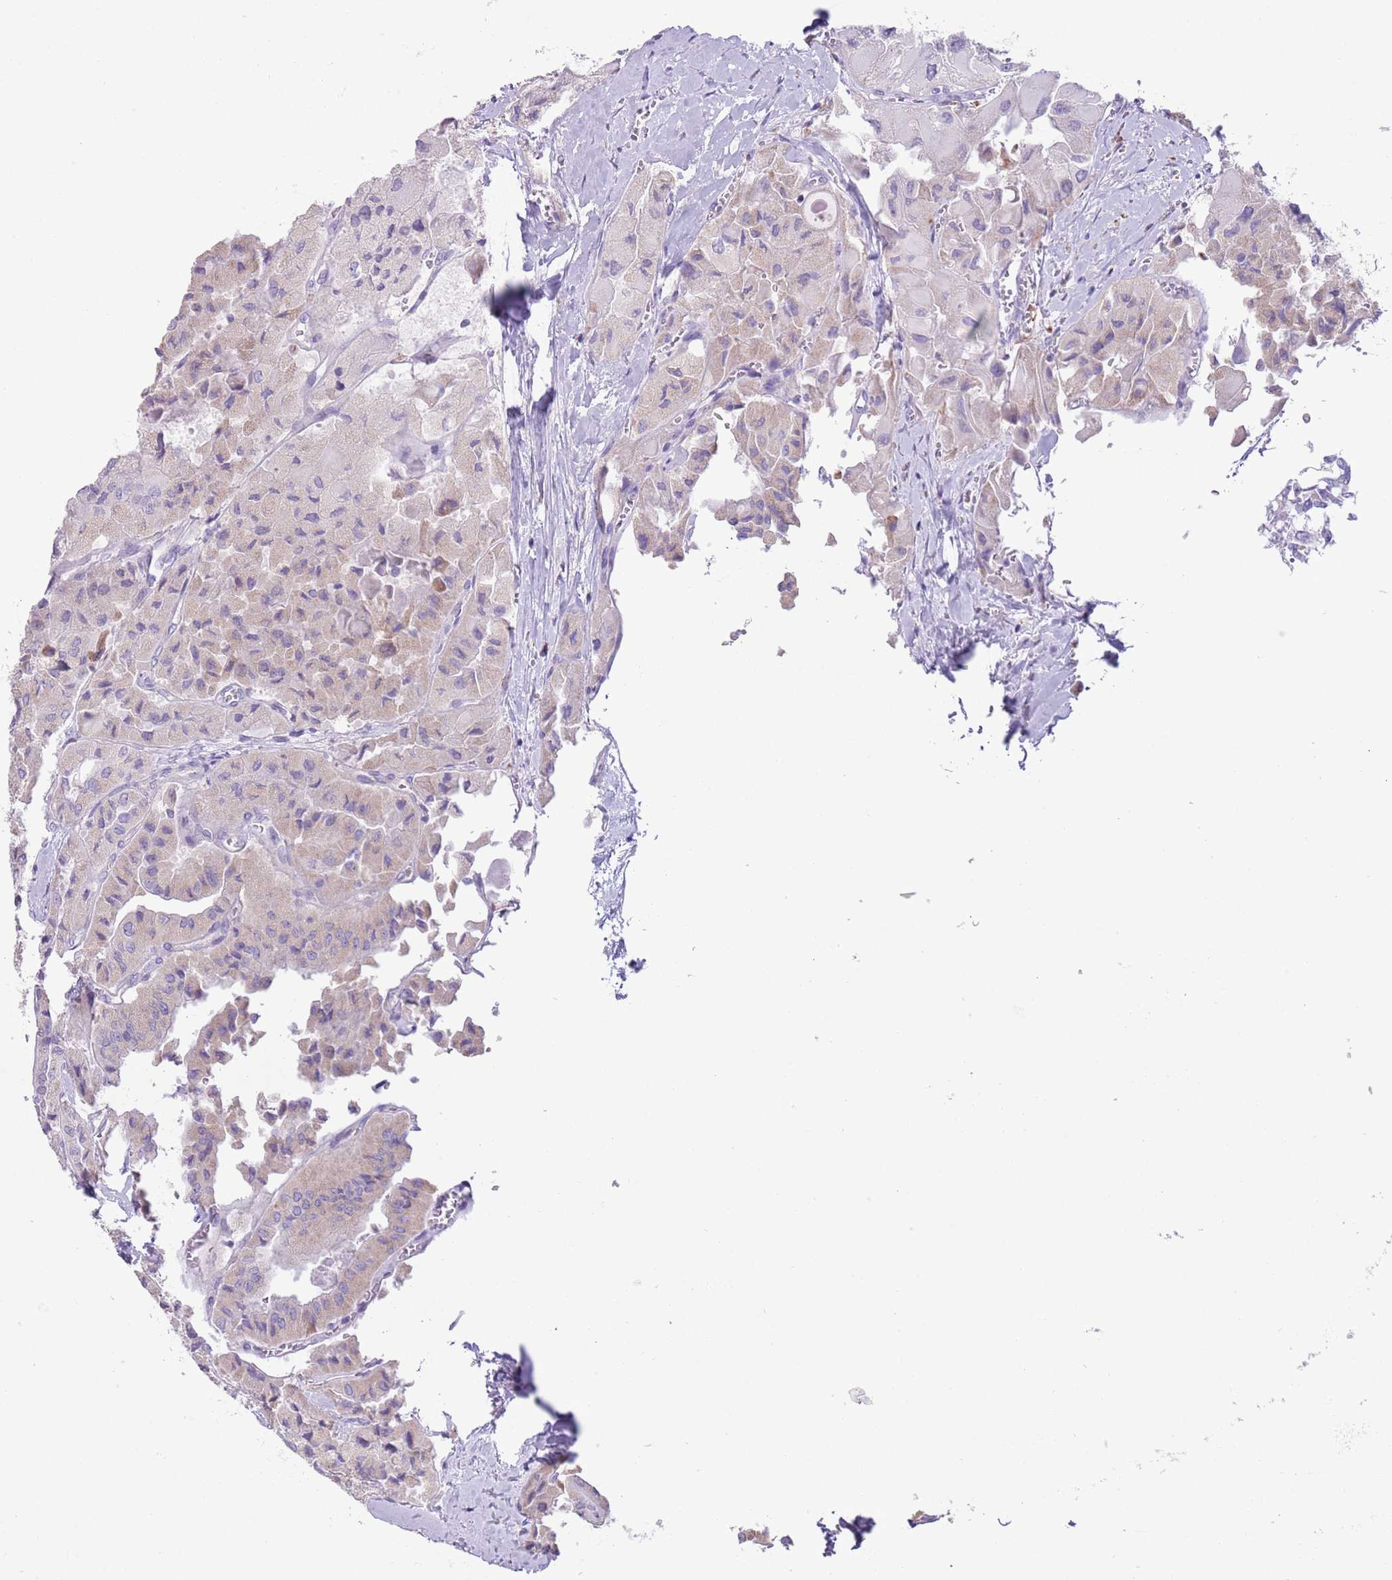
{"staining": {"intensity": "weak", "quantity": "<25%", "location": "cytoplasmic/membranous"}, "tissue": "thyroid cancer", "cell_type": "Tumor cells", "image_type": "cancer", "snomed": [{"axis": "morphology", "description": "Normal tissue, NOS"}, {"axis": "morphology", "description": "Papillary adenocarcinoma, NOS"}, {"axis": "topography", "description": "Thyroid gland"}], "caption": "IHC photomicrograph of thyroid cancer stained for a protein (brown), which shows no positivity in tumor cells. (DAB (3,3'-diaminobenzidine) immunohistochemistry (IHC) with hematoxylin counter stain).", "gene": "ZNF697", "patient": {"sex": "female", "age": 59}}